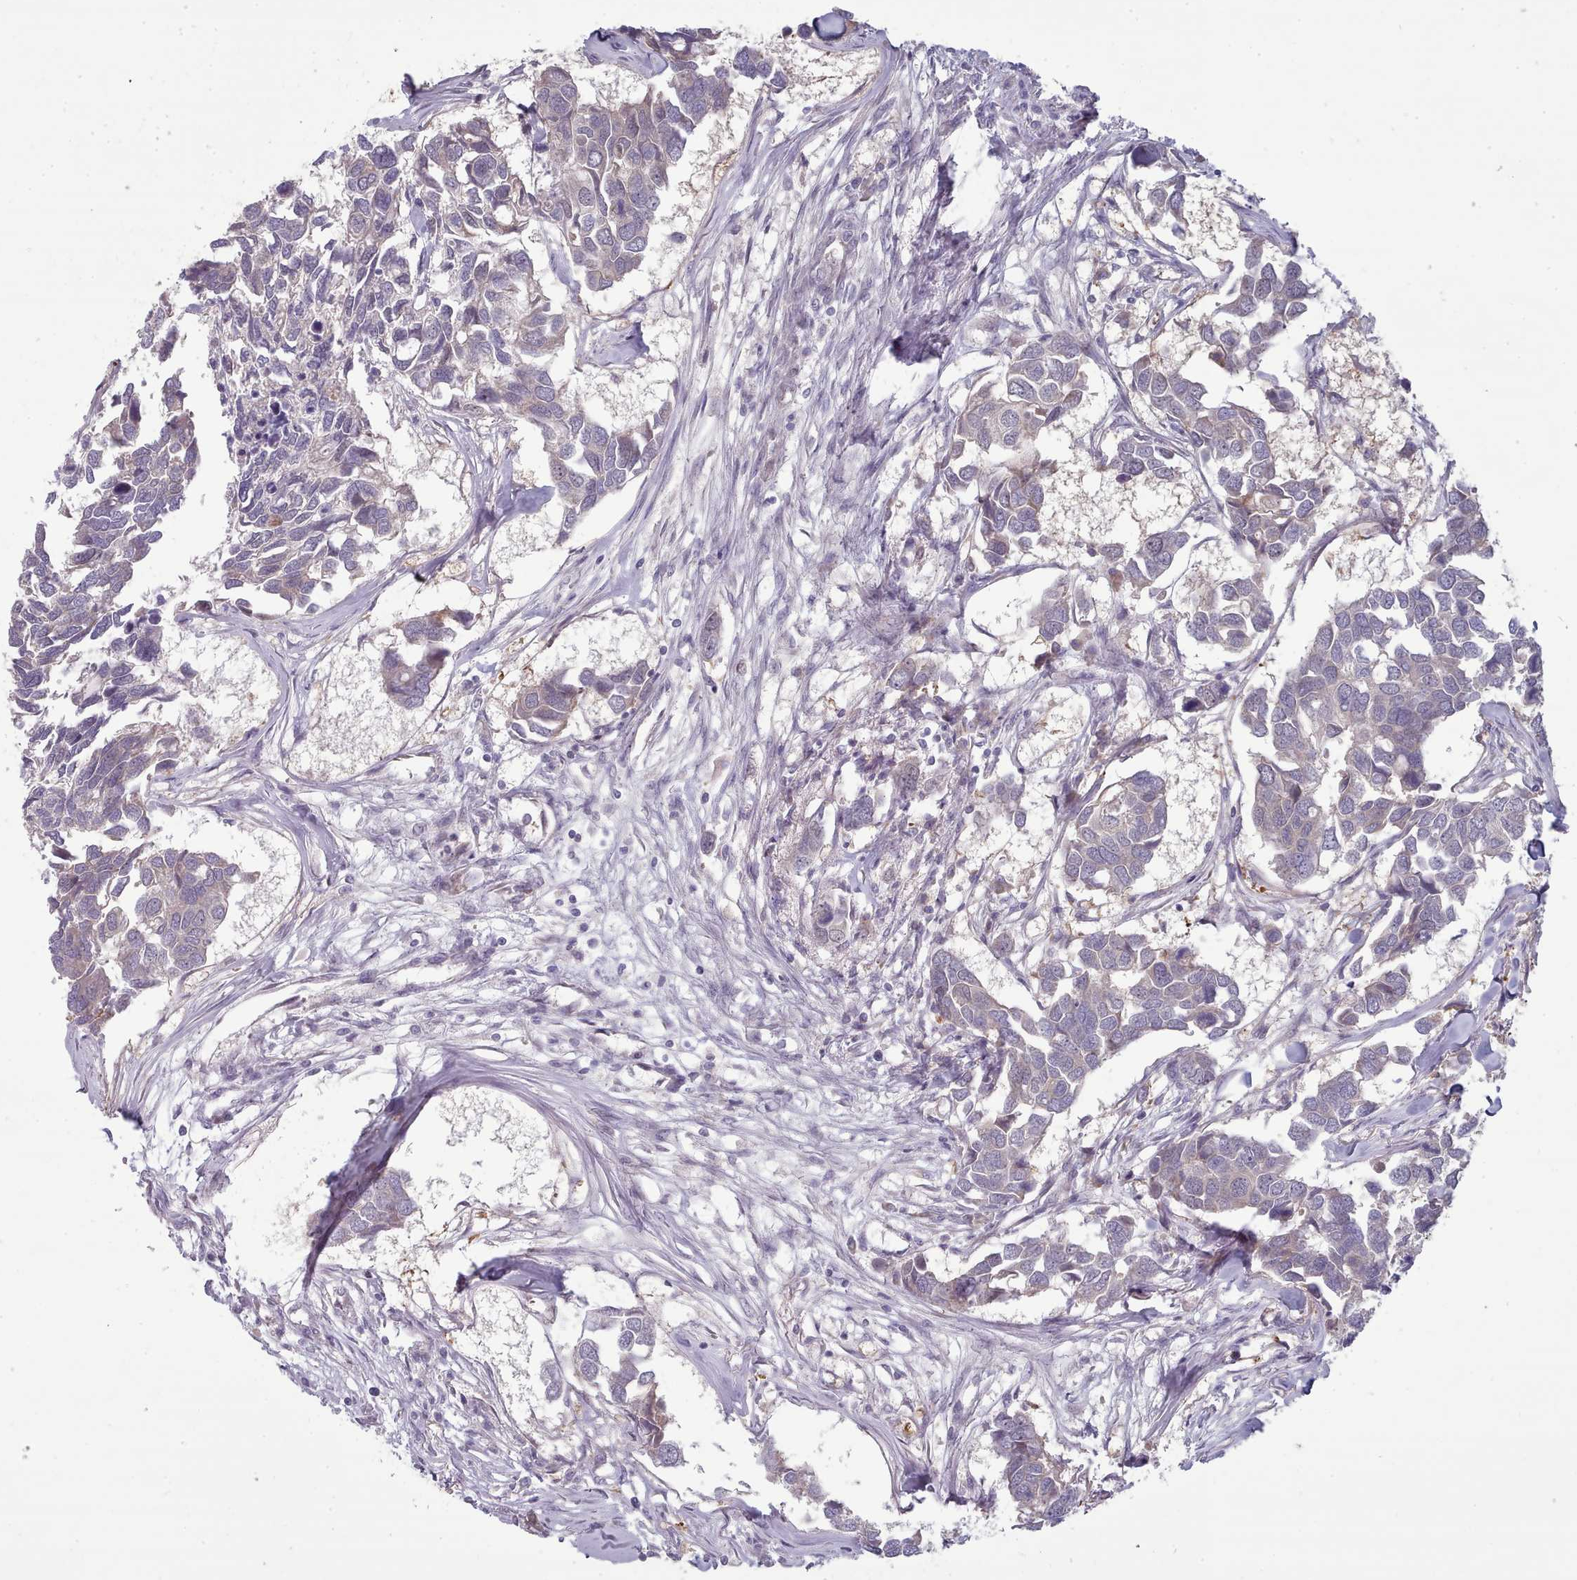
{"staining": {"intensity": "negative", "quantity": "none", "location": "none"}, "tissue": "breast cancer", "cell_type": "Tumor cells", "image_type": "cancer", "snomed": [{"axis": "morphology", "description": "Duct carcinoma"}, {"axis": "topography", "description": "Breast"}], "caption": "High magnification brightfield microscopy of breast cancer (intraductal carcinoma) stained with DAB (3,3'-diaminobenzidine) (brown) and counterstained with hematoxylin (blue): tumor cells show no significant positivity.", "gene": "CLNS1A", "patient": {"sex": "female", "age": 83}}